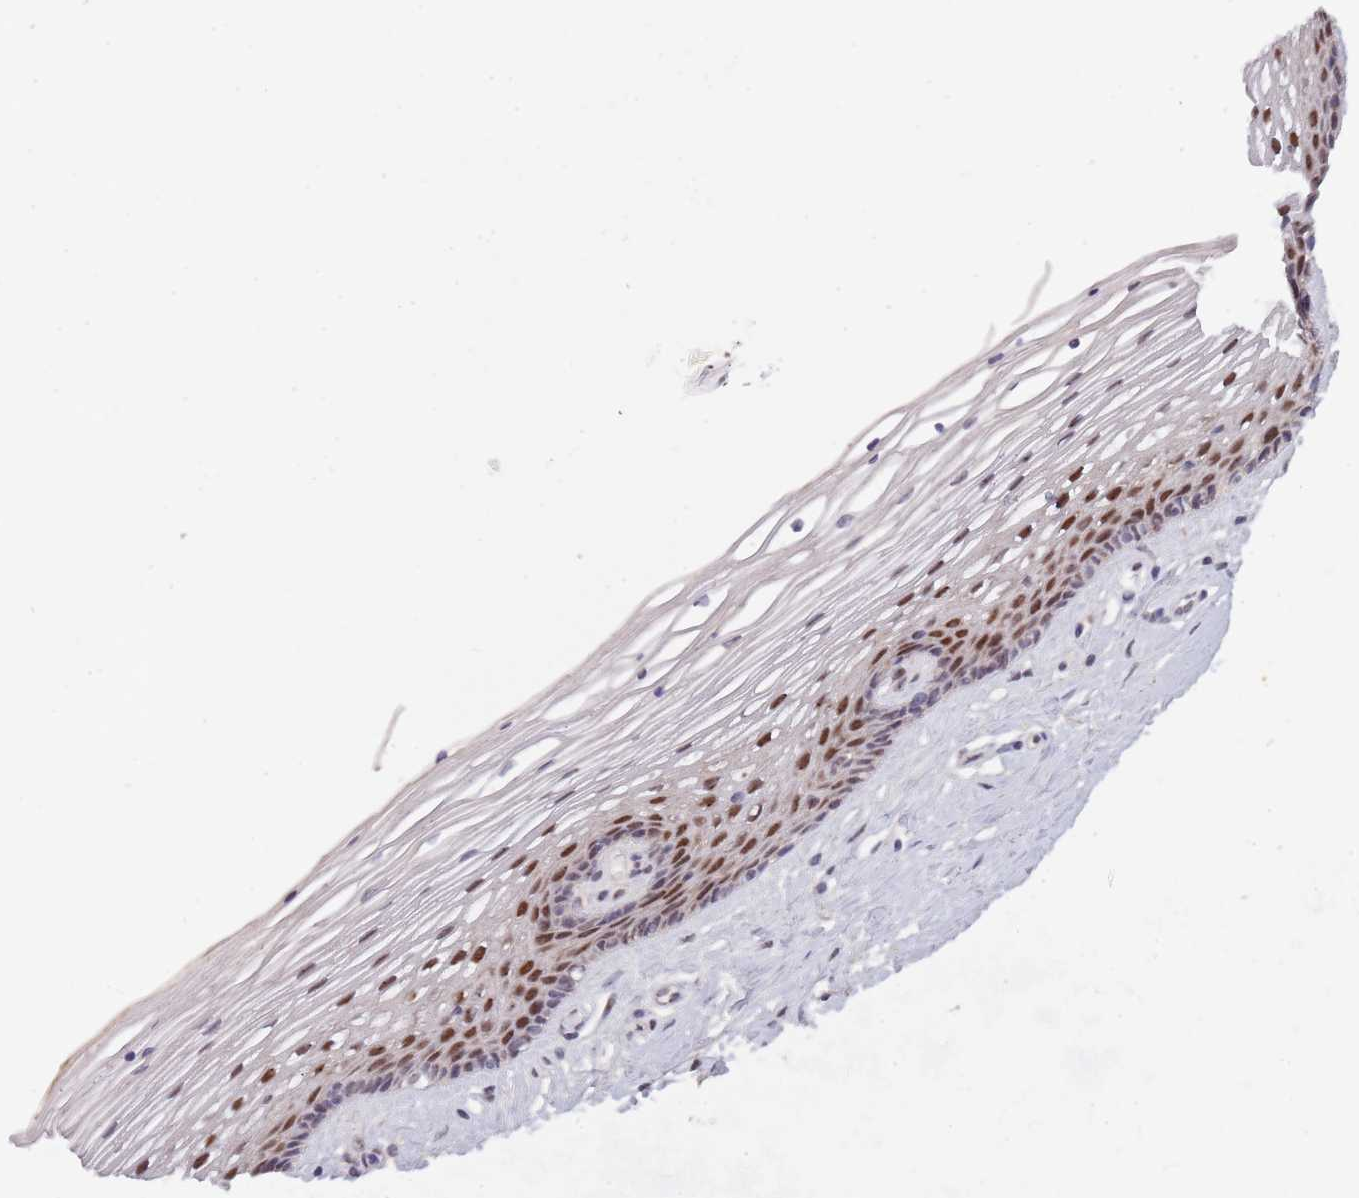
{"staining": {"intensity": "moderate", "quantity": ">75%", "location": "nuclear"}, "tissue": "vagina", "cell_type": "Squamous epithelial cells", "image_type": "normal", "snomed": [{"axis": "morphology", "description": "Normal tissue, NOS"}, {"axis": "topography", "description": "Vagina"}], "caption": "DAB immunohistochemical staining of normal human vagina demonstrates moderate nuclear protein staining in approximately >75% of squamous epithelial cells. The protein is stained brown, and the nuclei are stained in blue (DAB (3,3'-diaminobenzidine) IHC with brightfield microscopy, high magnification).", "gene": "CIZ1", "patient": {"sex": "female", "age": 46}}